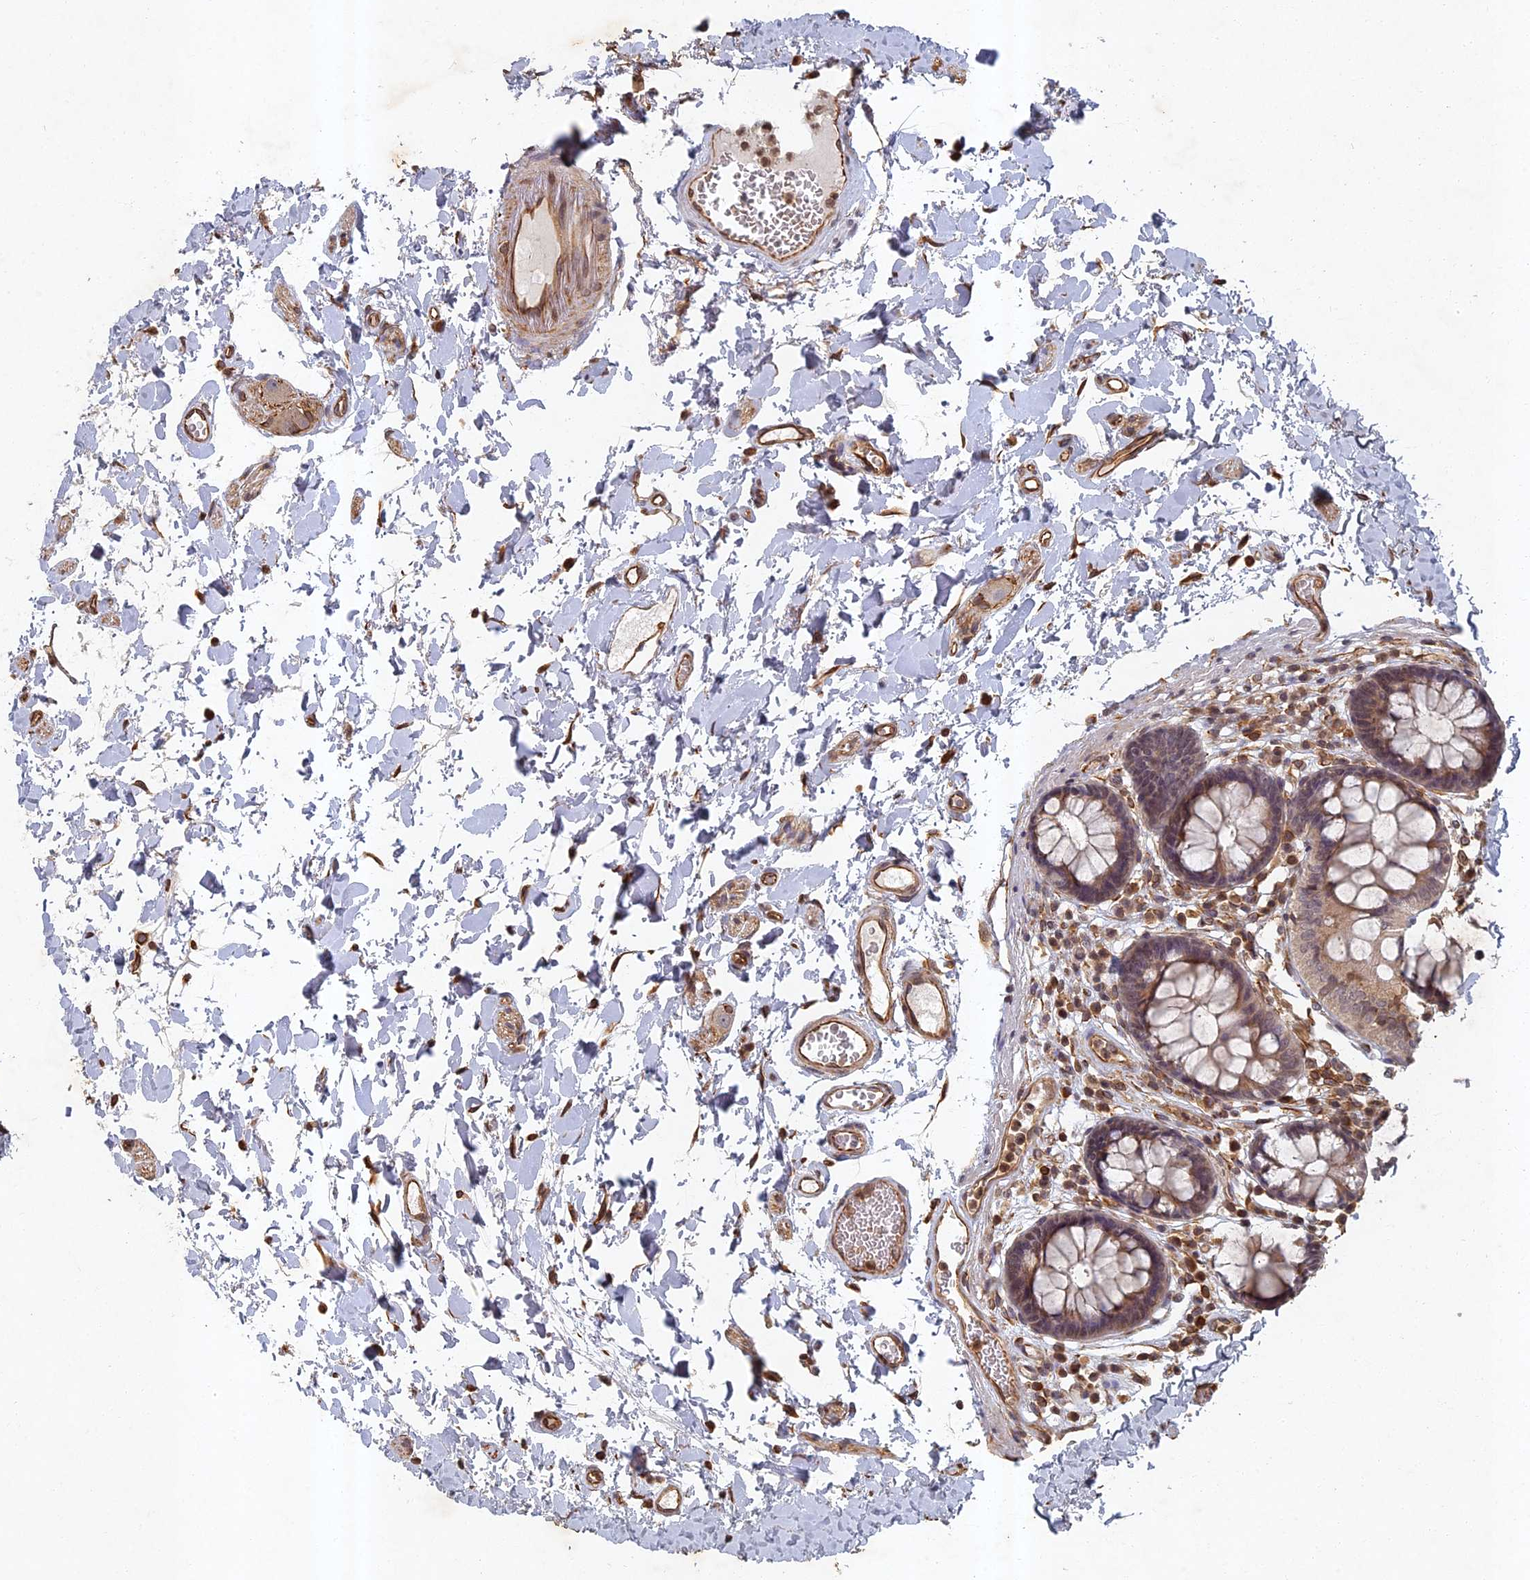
{"staining": {"intensity": "moderate", "quantity": ">75%", "location": "cytoplasmic/membranous"}, "tissue": "colon", "cell_type": "Endothelial cells", "image_type": "normal", "snomed": [{"axis": "morphology", "description": "Normal tissue, NOS"}, {"axis": "topography", "description": "Colon"}], "caption": "A brown stain labels moderate cytoplasmic/membranous positivity of a protein in endothelial cells of unremarkable human colon.", "gene": "ABCB10", "patient": {"sex": "male", "age": 84}}